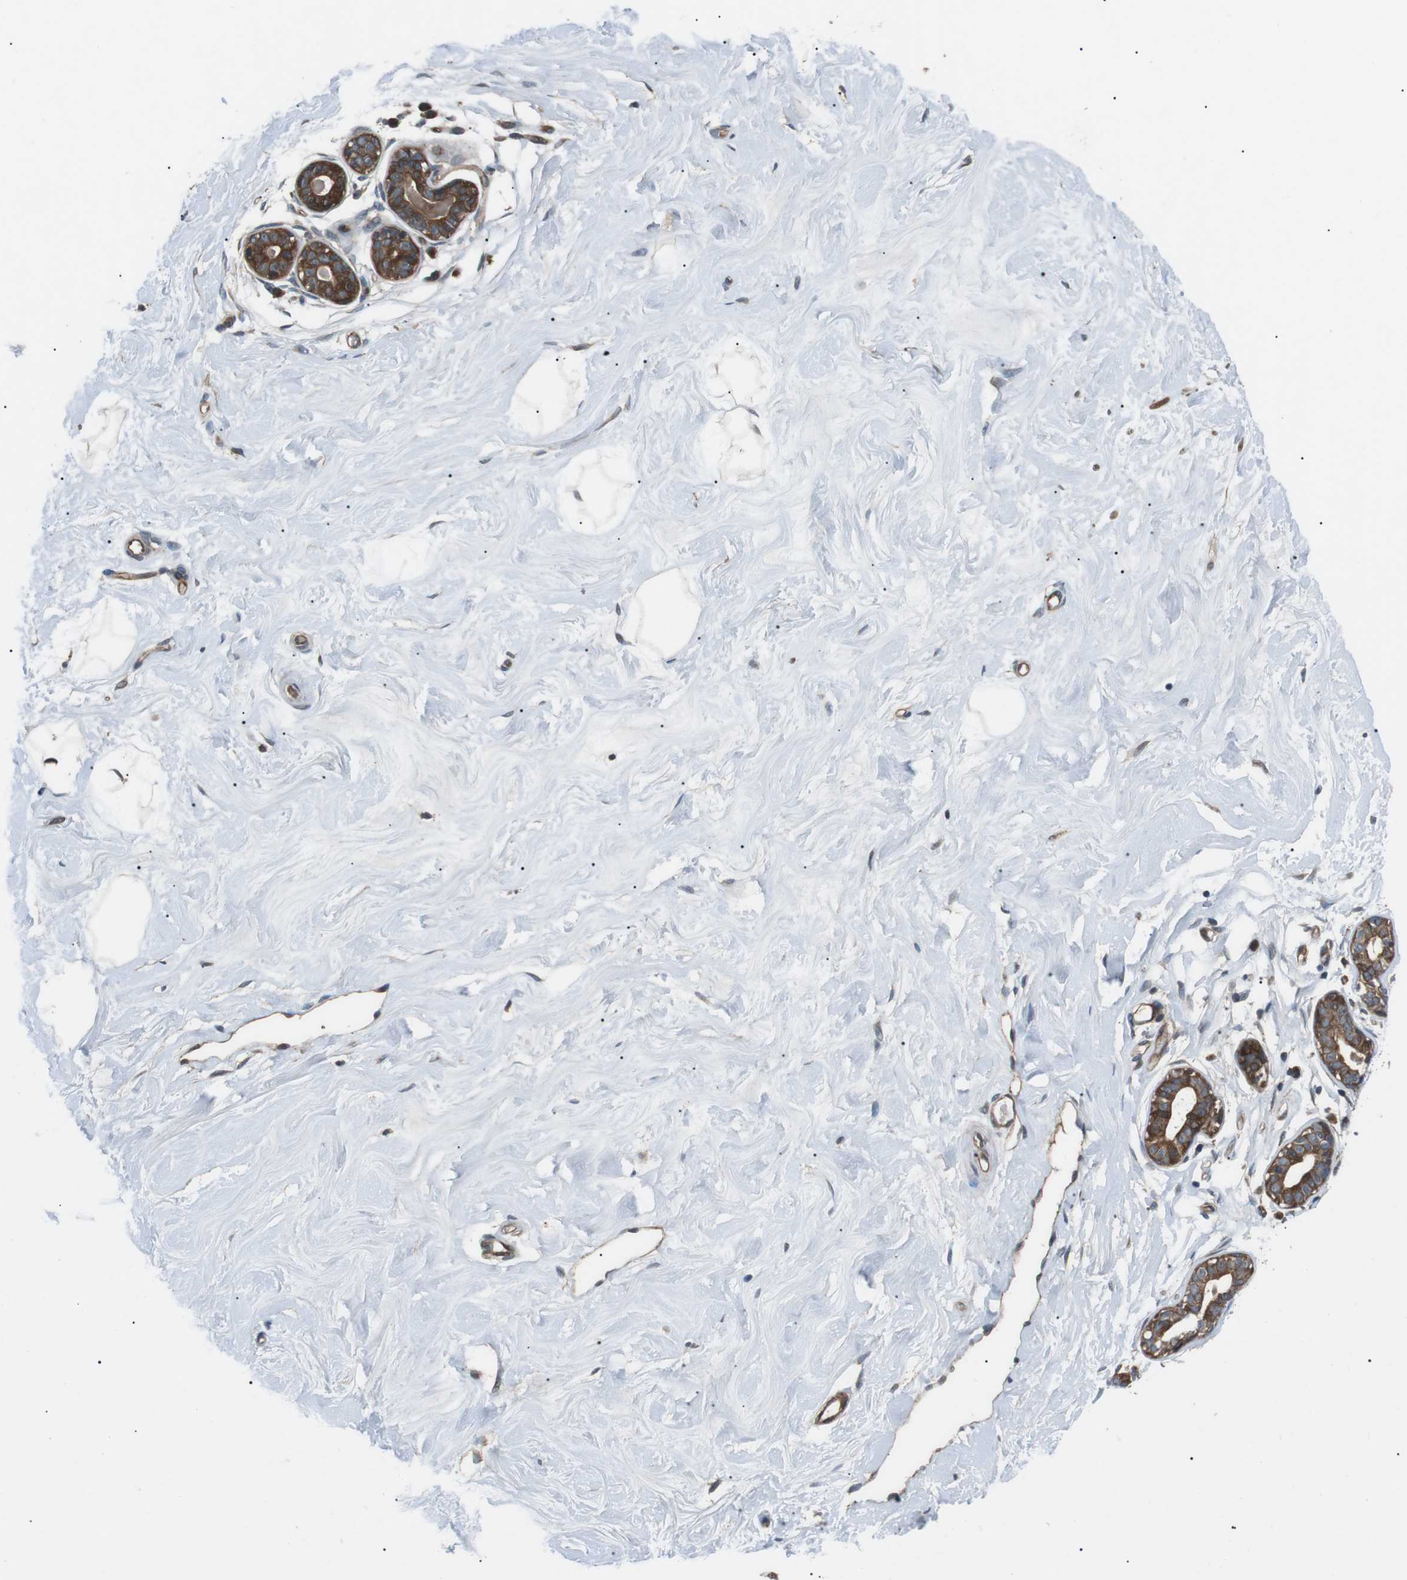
{"staining": {"intensity": "negative", "quantity": "none", "location": "none"}, "tissue": "breast", "cell_type": "Adipocytes", "image_type": "normal", "snomed": [{"axis": "morphology", "description": "Normal tissue, NOS"}, {"axis": "topography", "description": "Breast"}], "caption": "Breast stained for a protein using immunohistochemistry shows no staining adipocytes.", "gene": "GPR161", "patient": {"sex": "female", "age": 23}}